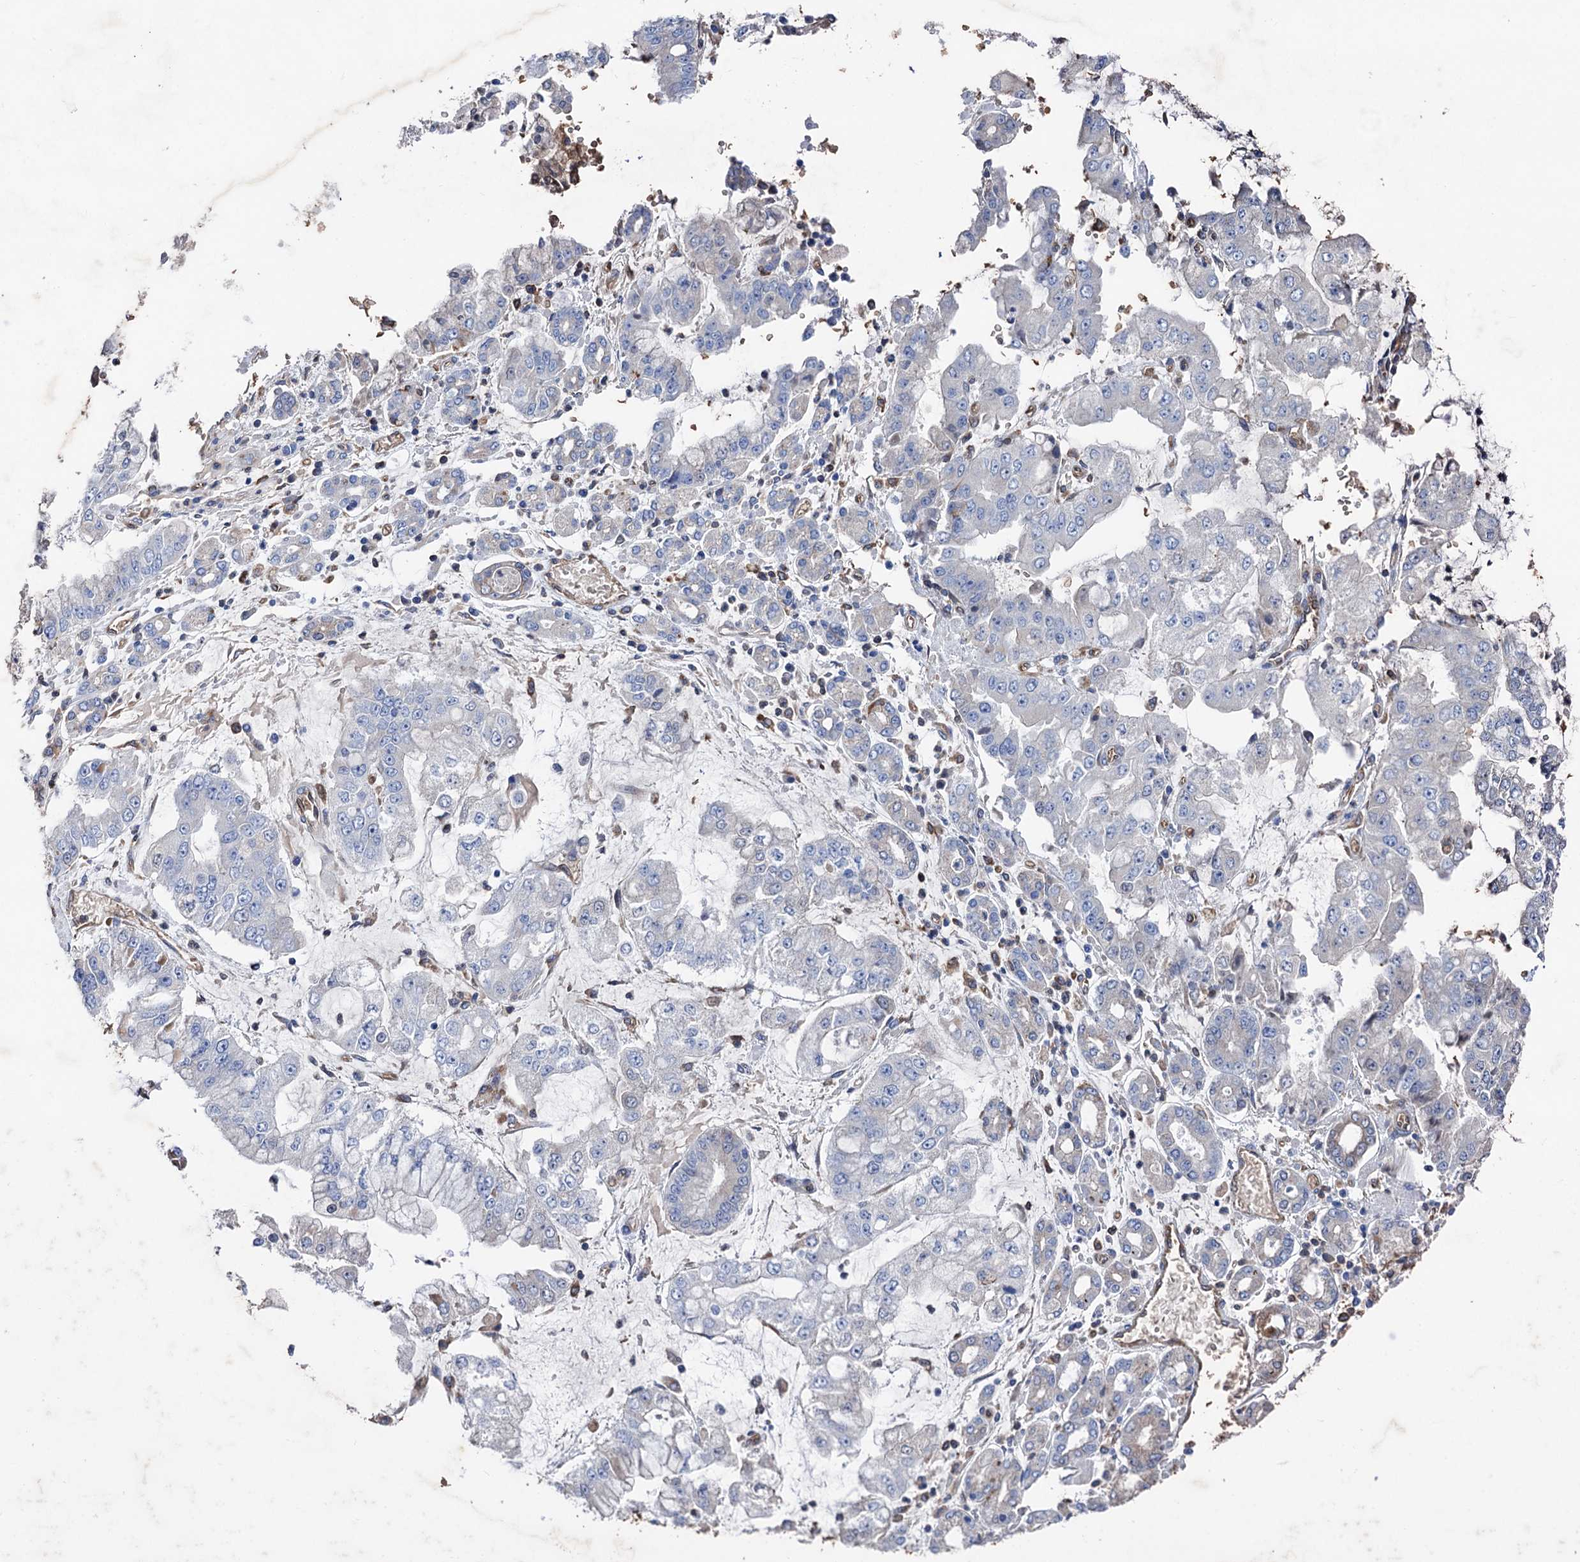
{"staining": {"intensity": "negative", "quantity": "none", "location": "none"}, "tissue": "stomach cancer", "cell_type": "Tumor cells", "image_type": "cancer", "snomed": [{"axis": "morphology", "description": "Adenocarcinoma, NOS"}, {"axis": "topography", "description": "Stomach"}], "caption": "IHC photomicrograph of human adenocarcinoma (stomach) stained for a protein (brown), which reveals no staining in tumor cells. The staining is performed using DAB (3,3'-diaminobenzidine) brown chromogen with nuclei counter-stained in using hematoxylin.", "gene": "STING1", "patient": {"sex": "male", "age": 76}}